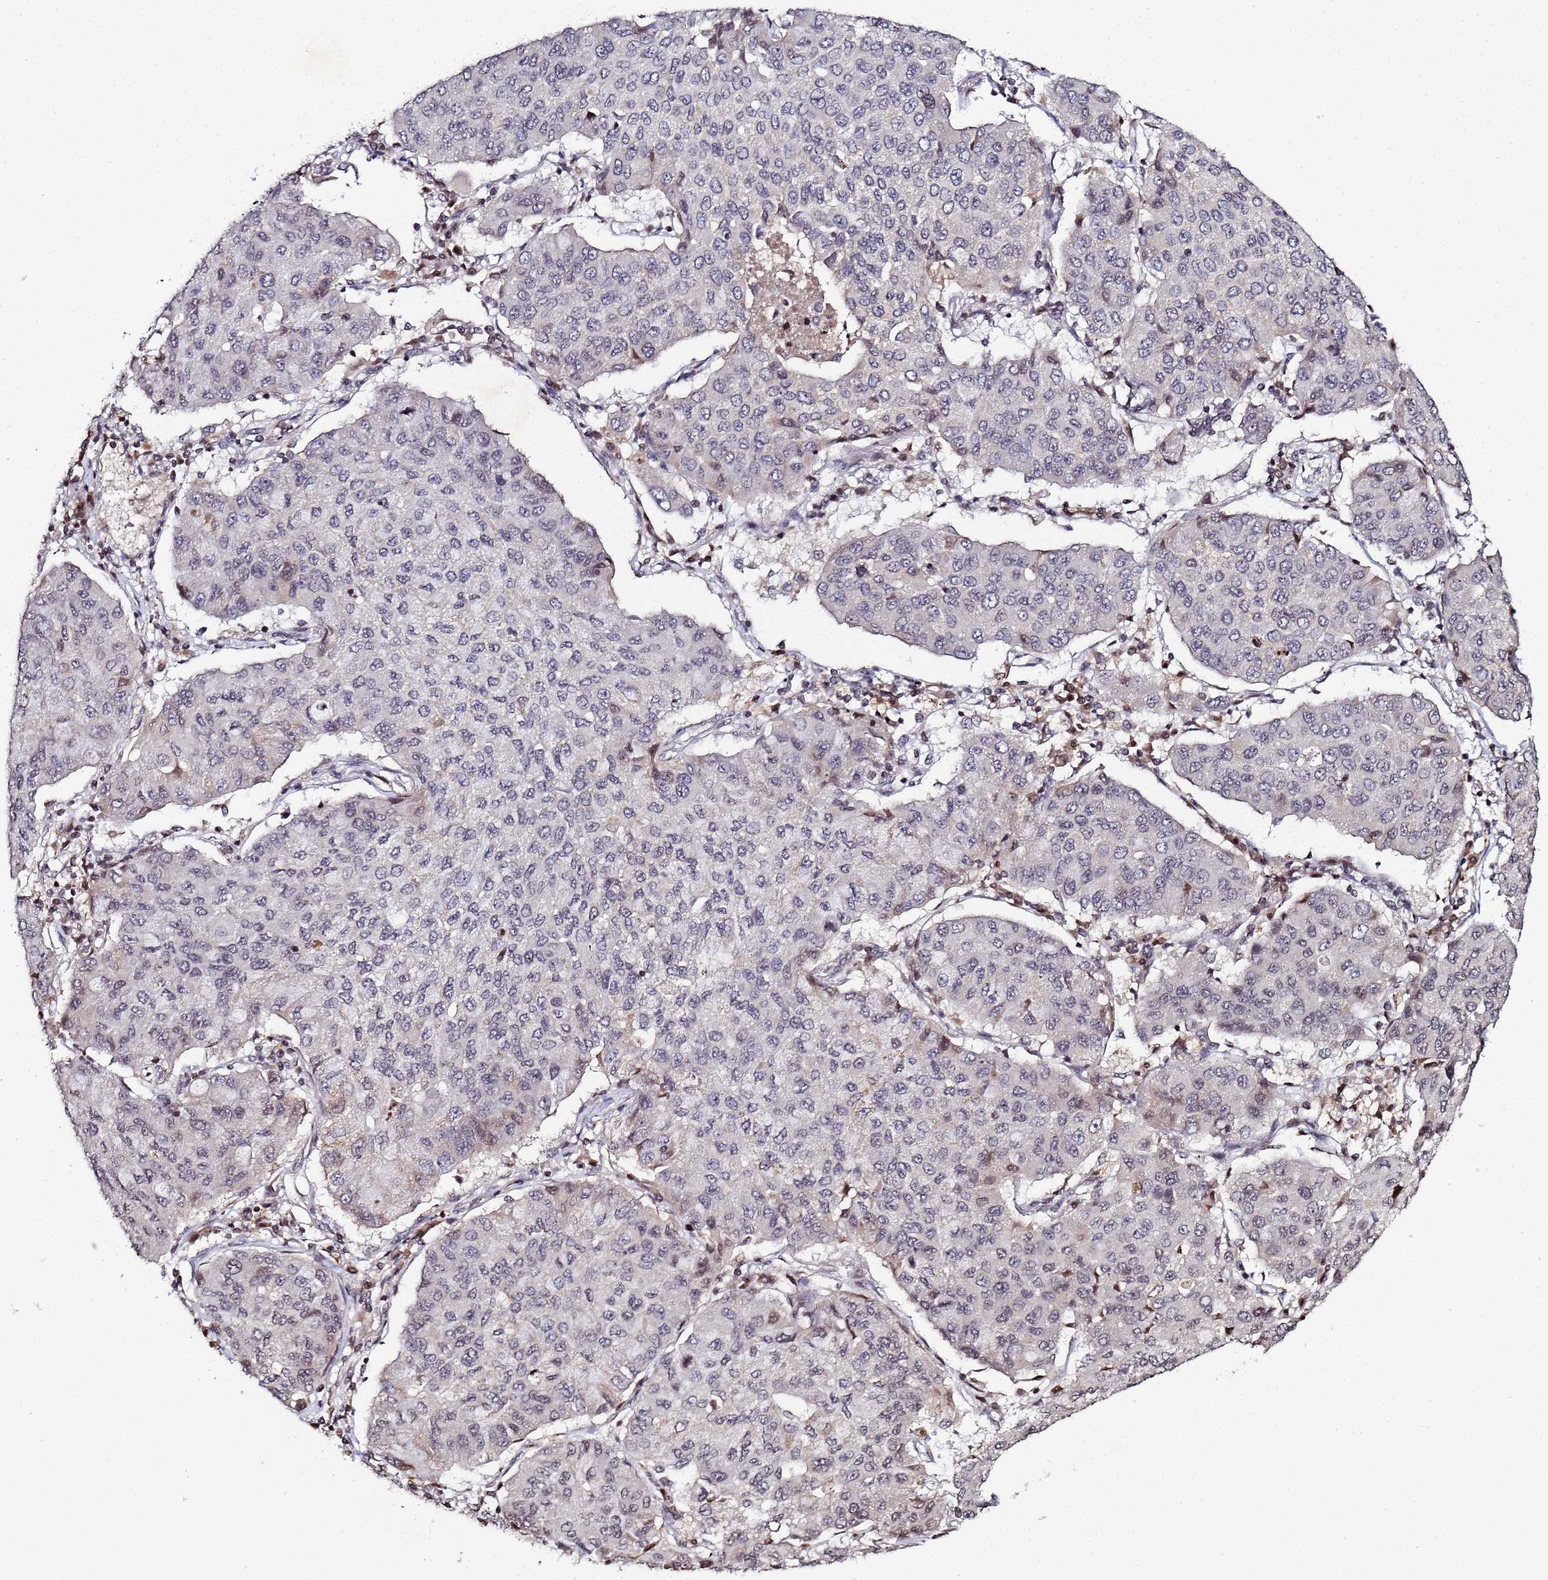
{"staining": {"intensity": "negative", "quantity": "none", "location": "none"}, "tissue": "lung cancer", "cell_type": "Tumor cells", "image_type": "cancer", "snomed": [{"axis": "morphology", "description": "Squamous cell carcinoma, NOS"}, {"axis": "topography", "description": "Lung"}], "caption": "Tumor cells are negative for protein expression in human lung cancer (squamous cell carcinoma). (Stains: DAB (3,3'-diaminobenzidine) immunohistochemistry with hematoxylin counter stain, Microscopy: brightfield microscopy at high magnification).", "gene": "FZD4", "patient": {"sex": "male", "age": 74}}